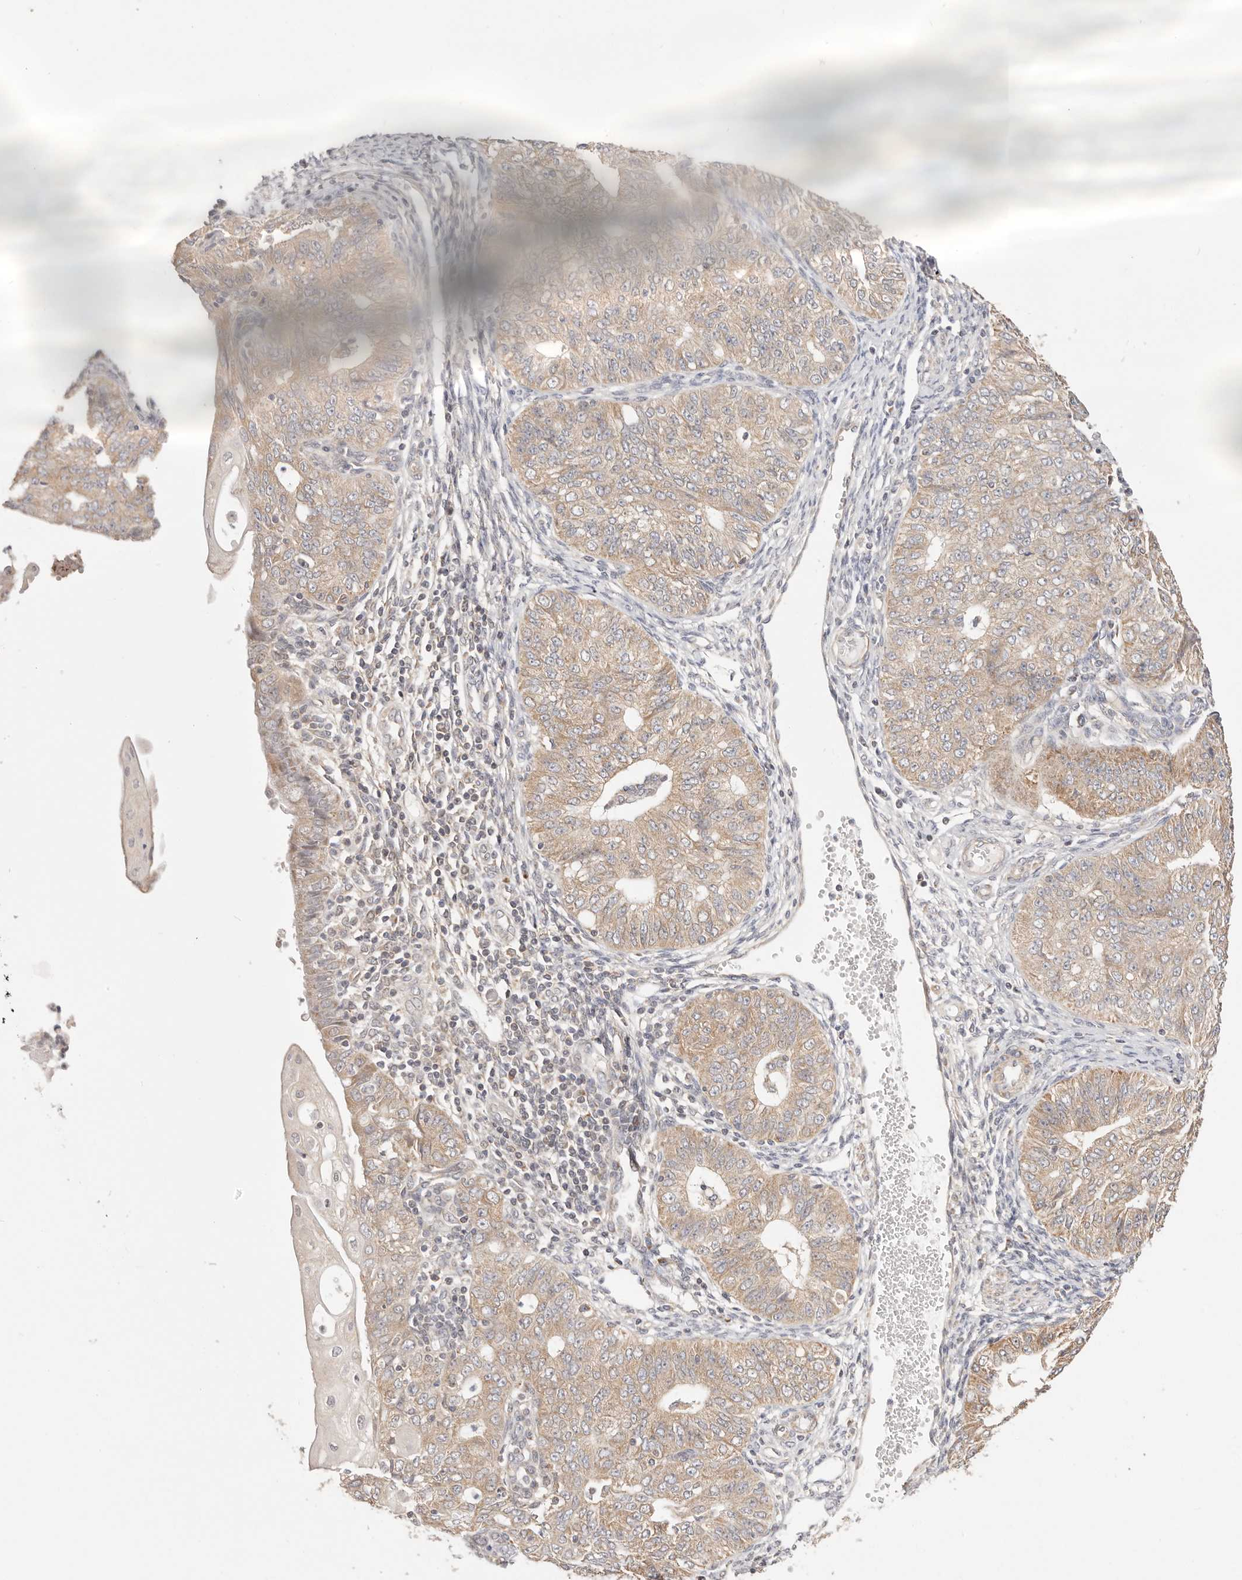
{"staining": {"intensity": "weak", "quantity": ">75%", "location": "cytoplasmic/membranous"}, "tissue": "endometrial cancer", "cell_type": "Tumor cells", "image_type": "cancer", "snomed": [{"axis": "morphology", "description": "Adenocarcinoma, NOS"}, {"axis": "topography", "description": "Endometrium"}], "caption": "The photomicrograph exhibits staining of adenocarcinoma (endometrial), revealing weak cytoplasmic/membranous protein expression (brown color) within tumor cells.", "gene": "KCMF1", "patient": {"sex": "female", "age": 32}}